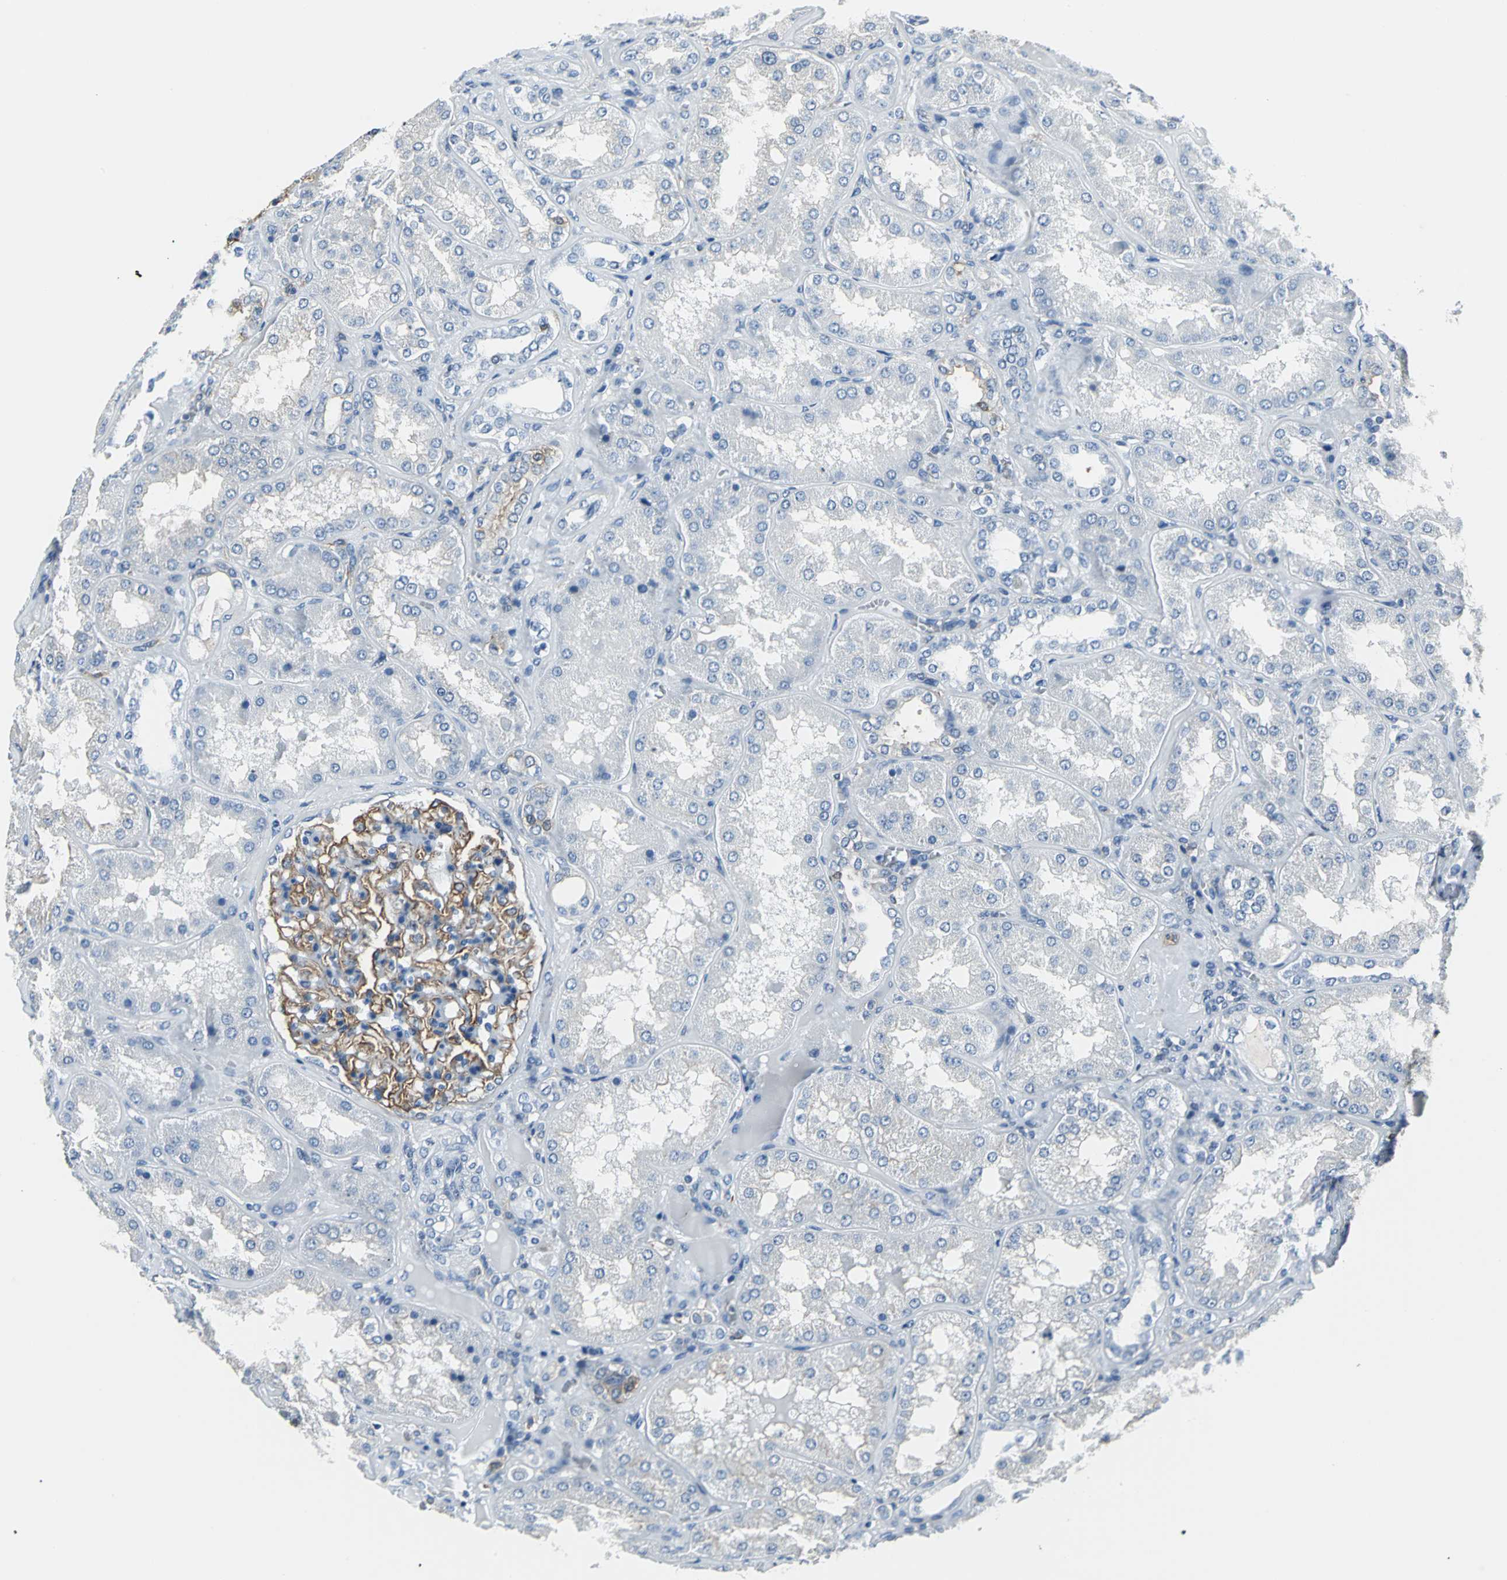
{"staining": {"intensity": "strong", "quantity": "25%-75%", "location": "cytoplasmic/membranous"}, "tissue": "kidney", "cell_type": "Cells in glomeruli", "image_type": "normal", "snomed": [{"axis": "morphology", "description": "Normal tissue, NOS"}, {"axis": "topography", "description": "Kidney"}], "caption": "A high amount of strong cytoplasmic/membranous expression is present in approximately 25%-75% of cells in glomeruli in unremarkable kidney. (Stains: DAB (3,3'-diaminobenzidine) in brown, nuclei in blue, Microscopy: brightfield microscopy at high magnification).", "gene": "IQGAP2", "patient": {"sex": "female", "age": 56}}